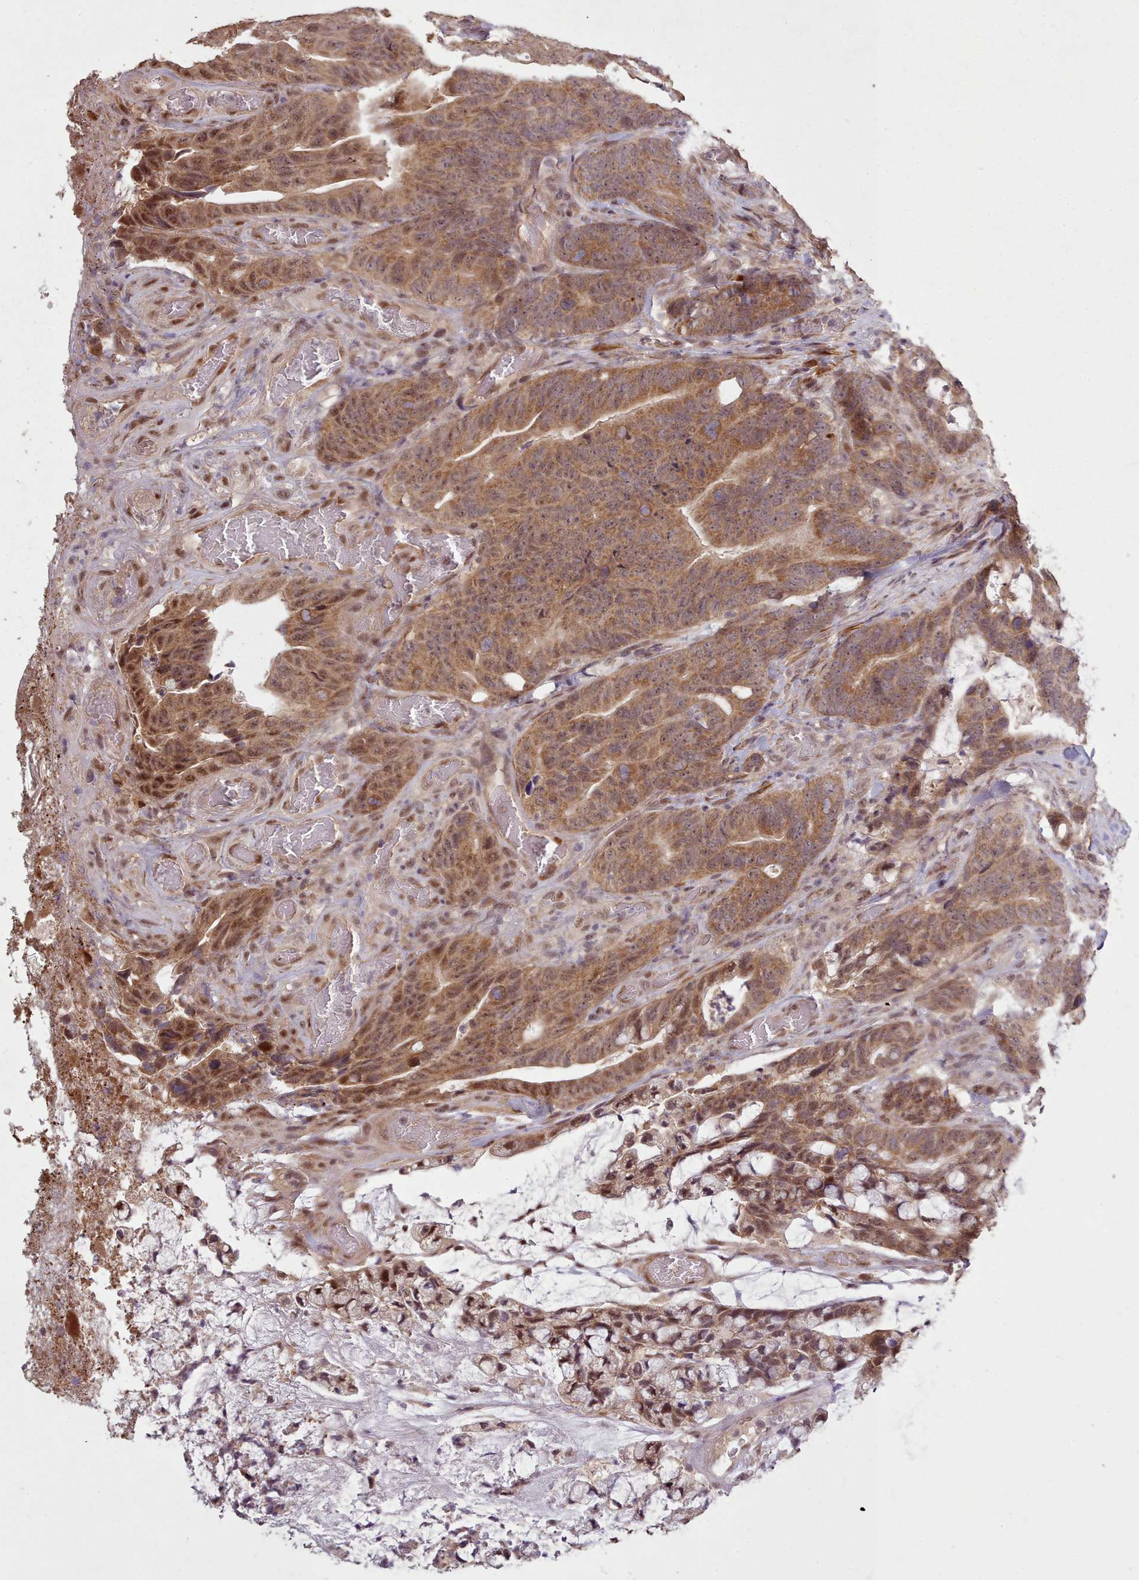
{"staining": {"intensity": "moderate", "quantity": ">75%", "location": "cytoplasmic/membranous,nuclear"}, "tissue": "colorectal cancer", "cell_type": "Tumor cells", "image_type": "cancer", "snomed": [{"axis": "morphology", "description": "Adenocarcinoma, NOS"}, {"axis": "topography", "description": "Colon"}], "caption": "IHC of adenocarcinoma (colorectal) exhibits medium levels of moderate cytoplasmic/membranous and nuclear staining in about >75% of tumor cells.", "gene": "CDC6", "patient": {"sex": "female", "age": 82}}